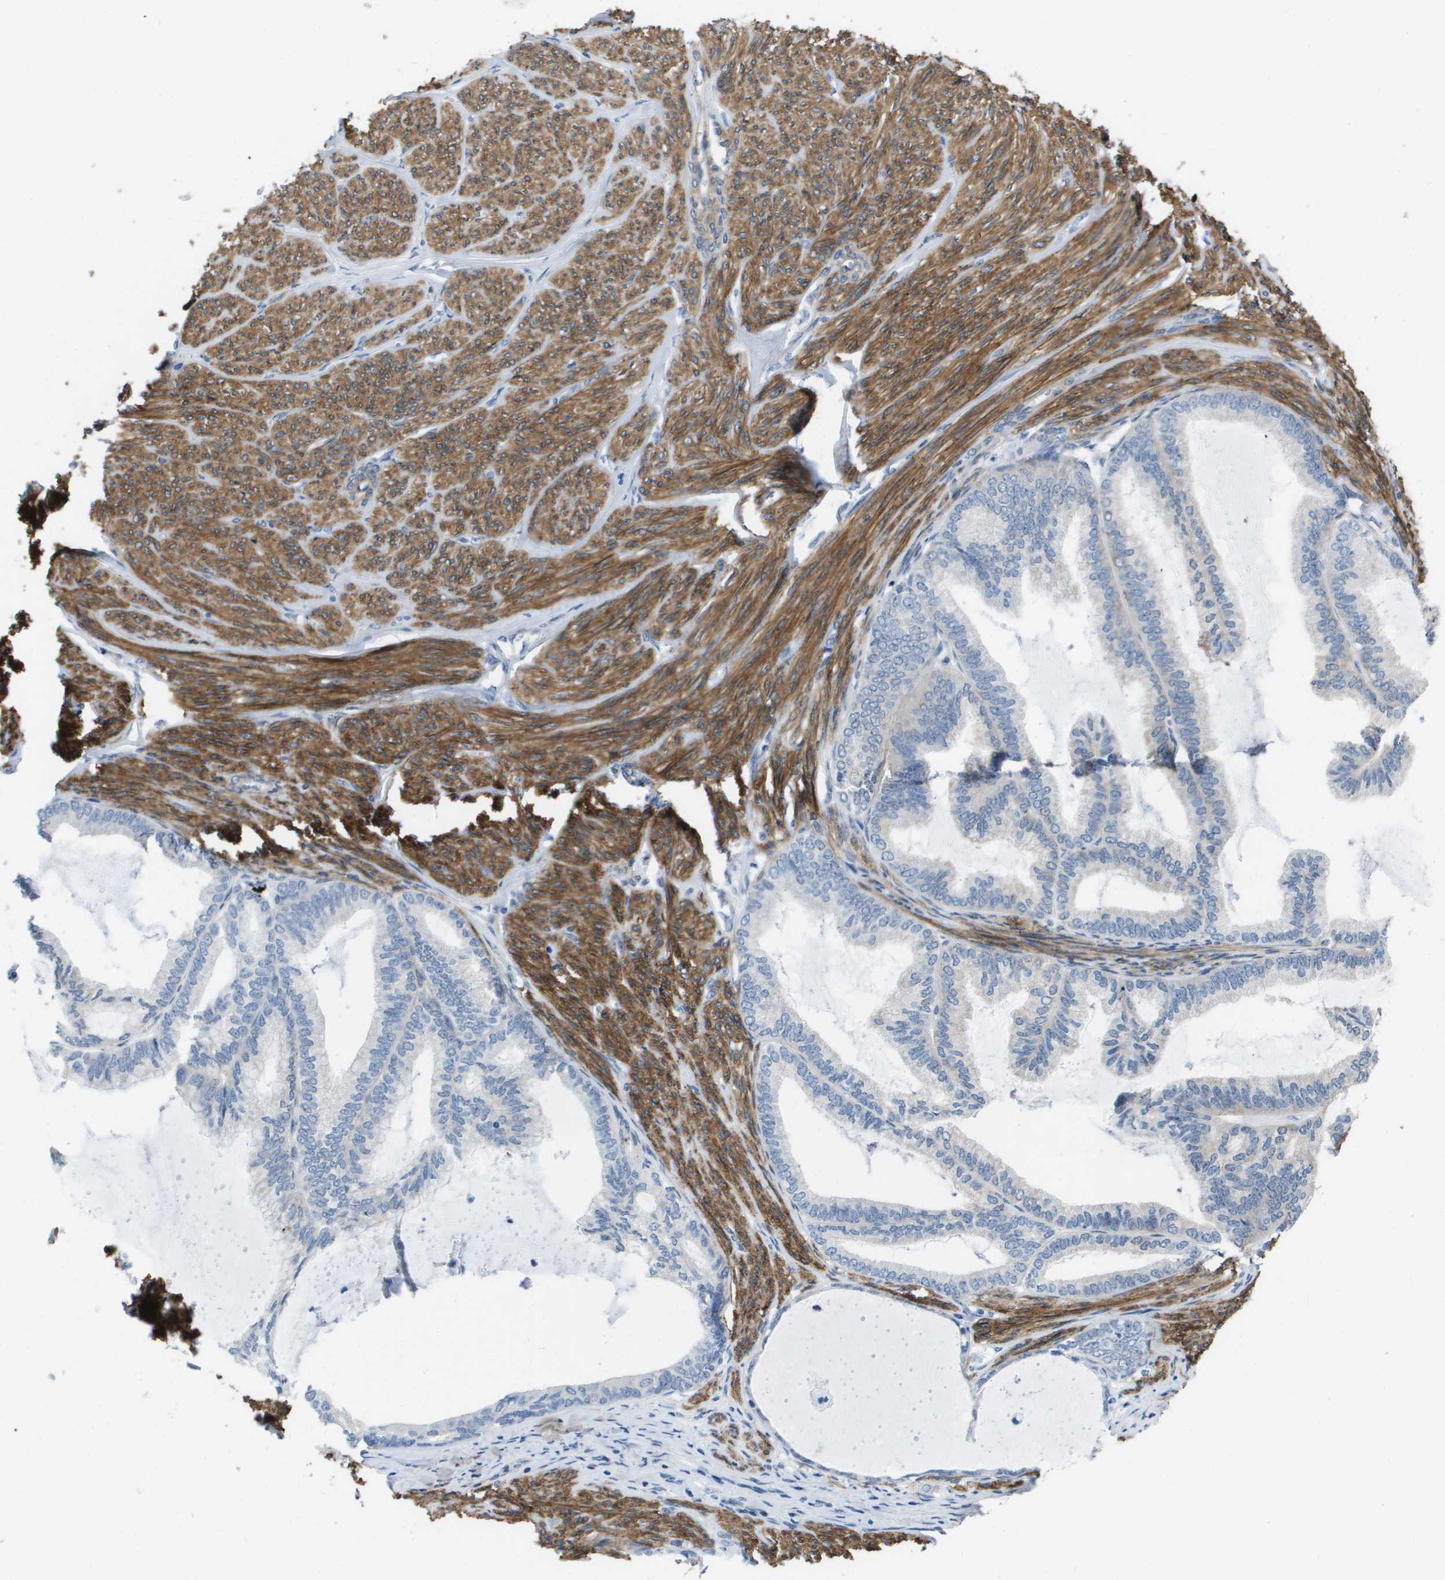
{"staining": {"intensity": "negative", "quantity": "none", "location": "none"}, "tissue": "endometrial cancer", "cell_type": "Tumor cells", "image_type": "cancer", "snomed": [{"axis": "morphology", "description": "Adenocarcinoma, NOS"}, {"axis": "topography", "description": "Endometrium"}], "caption": "This is a image of IHC staining of endometrial cancer, which shows no expression in tumor cells. (DAB IHC visualized using brightfield microscopy, high magnification).", "gene": "LPP", "patient": {"sex": "female", "age": 86}}